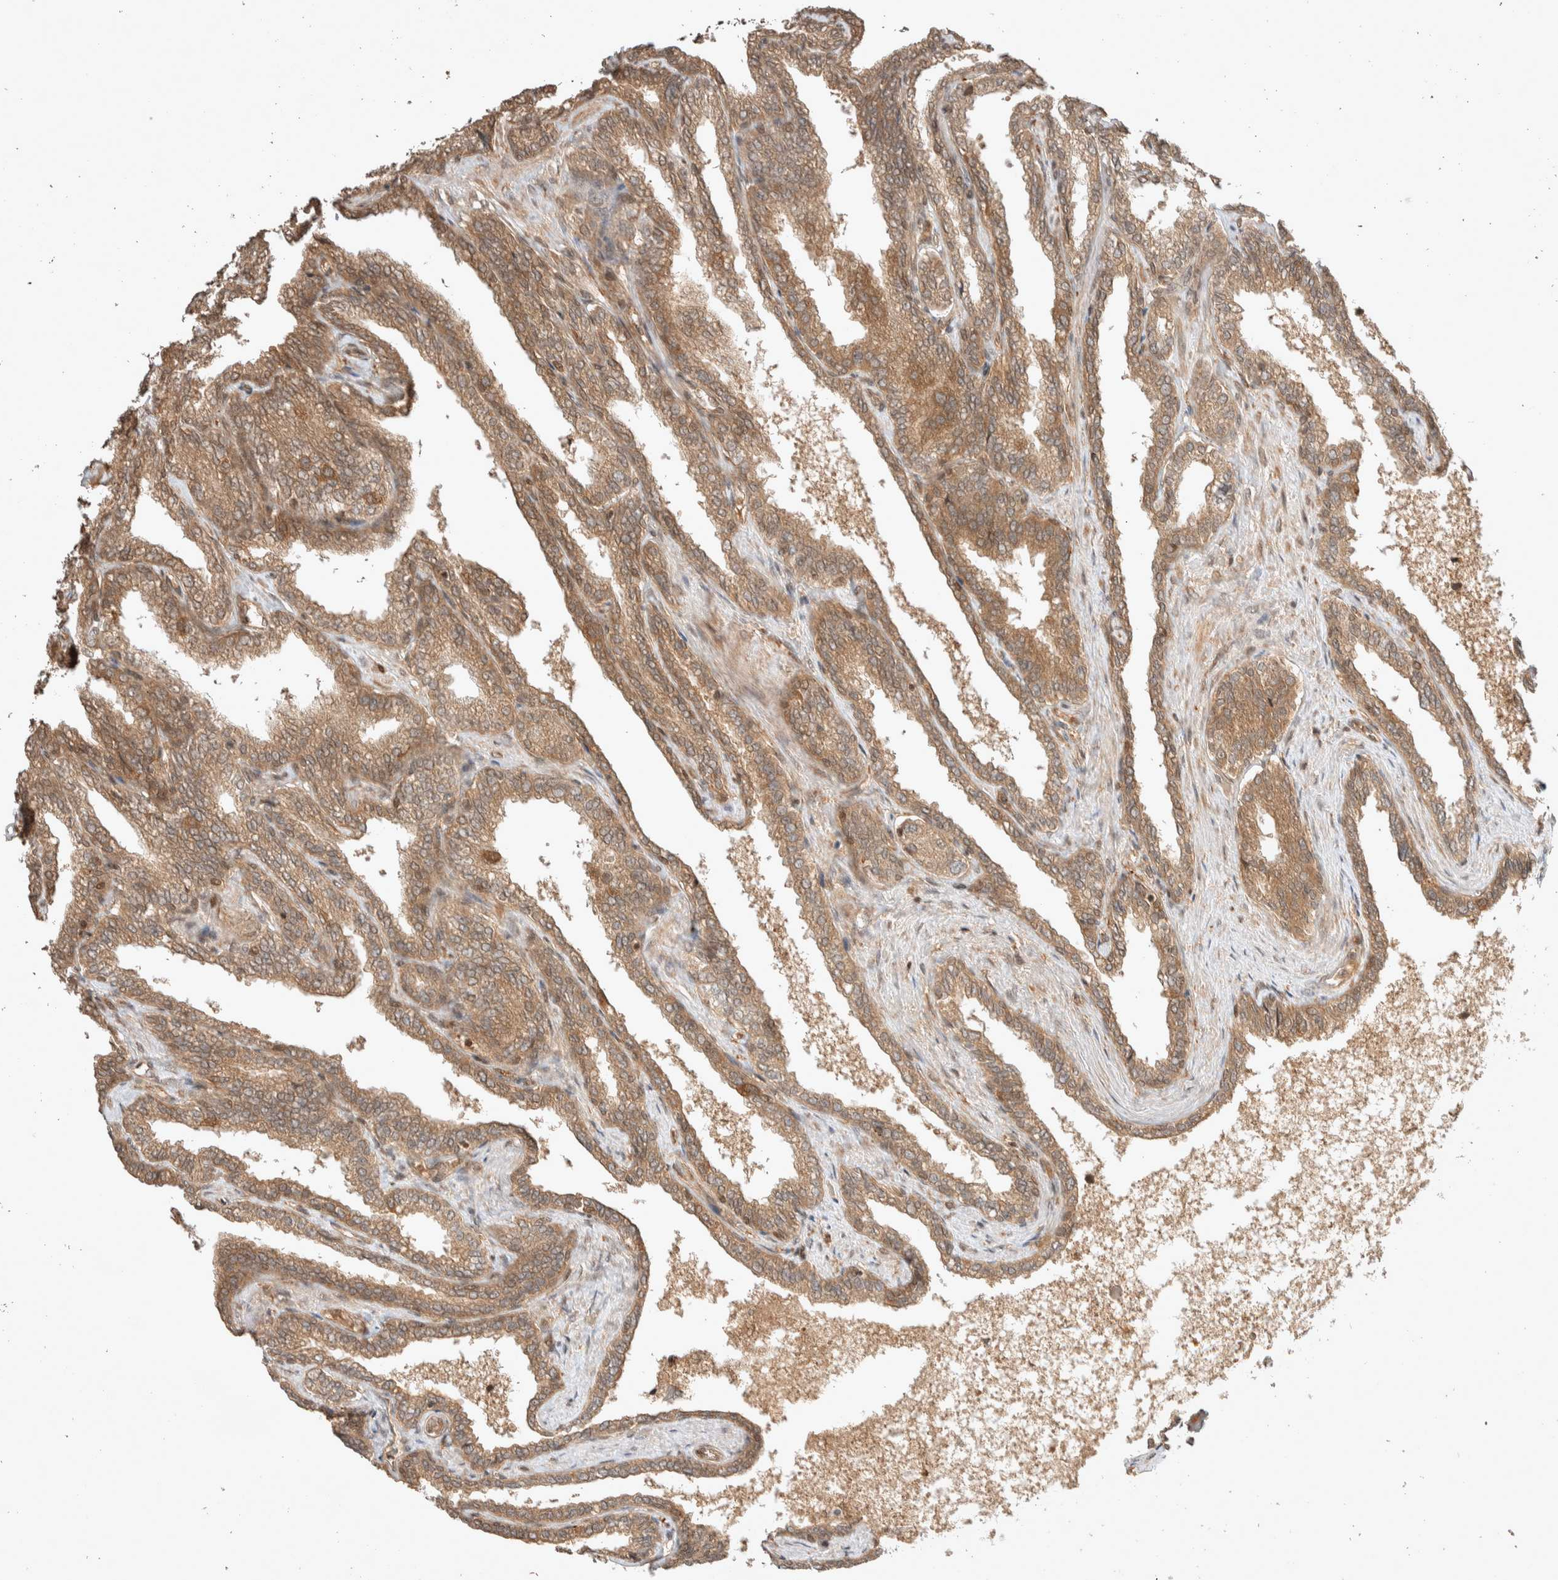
{"staining": {"intensity": "moderate", "quantity": ">75%", "location": "cytoplasmic/membranous"}, "tissue": "seminal vesicle", "cell_type": "Glandular cells", "image_type": "normal", "snomed": [{"axis": "morphology", "description": "Normal tissue, NOS"}, {"axis": "topography", "description": "Seminal veicle"}], "caption": "A medium amount of moderate cytoplasmic/membranous positivity is present in approximately >75% of glandular cells in normal seminal vesicle. (IHC, brightfield microscopy, high magnification).", "gene": "THRA", "patient": {"sex": "male", "age": 46}}